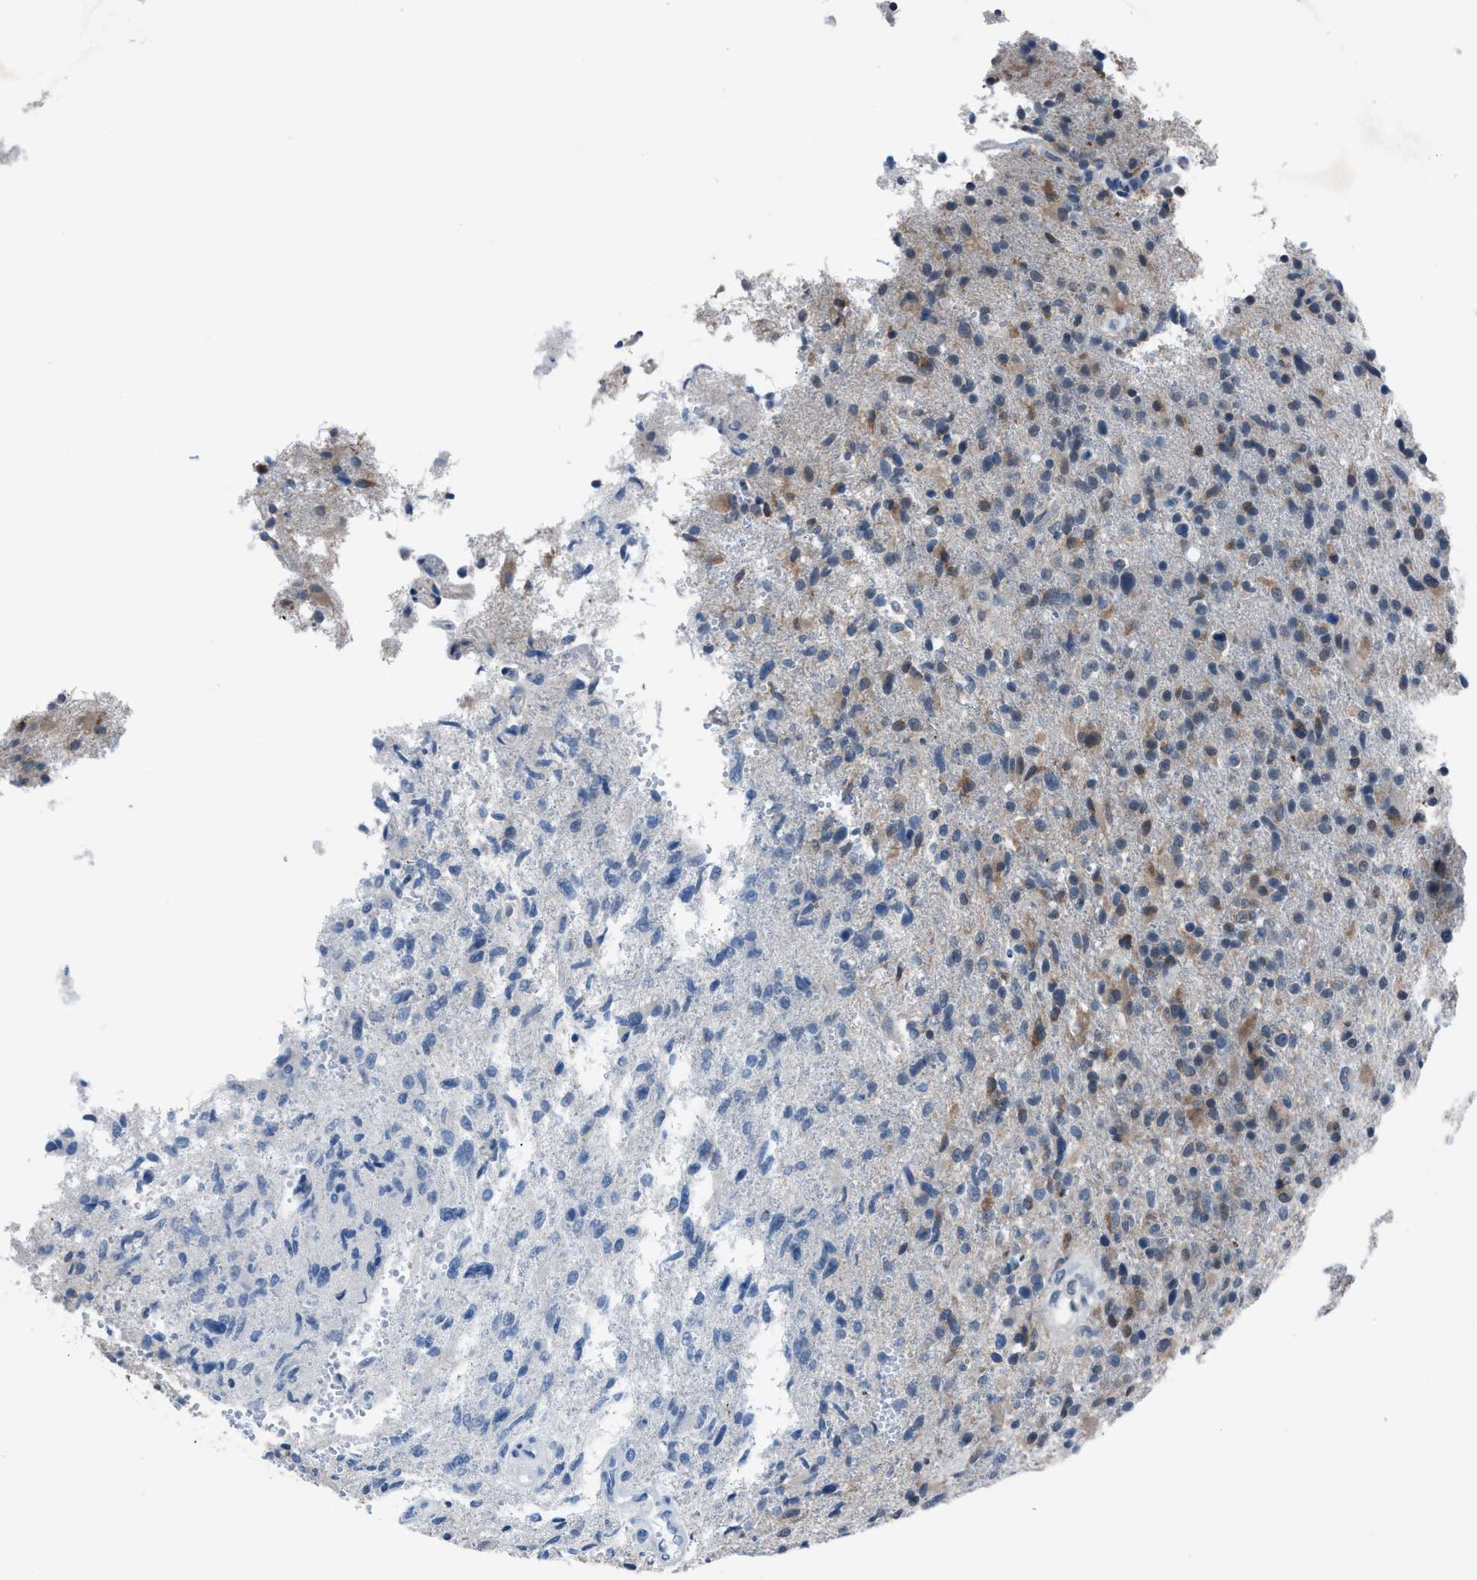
{"staining": {"intensity": "weak", "quantity": "<25%", "location": "cytoplasmic/membranous"}, "tissue": "glioma", "cell_type": "Tumor cells", "image_type": "cancer", "snomed": [{"axis": "morphology", "description": "Glioma, malignant, High grade"}, {"axis": "topography", "description": "Brain"}], "caption": "Immunohistochemistry photomicrograph of malignant glioma (high-grade) stained for a protein (brown), which reveals no positivity in tumor cells.", "gene": "ANAPC11", "patient": {"sex": "male", "age": 72}}